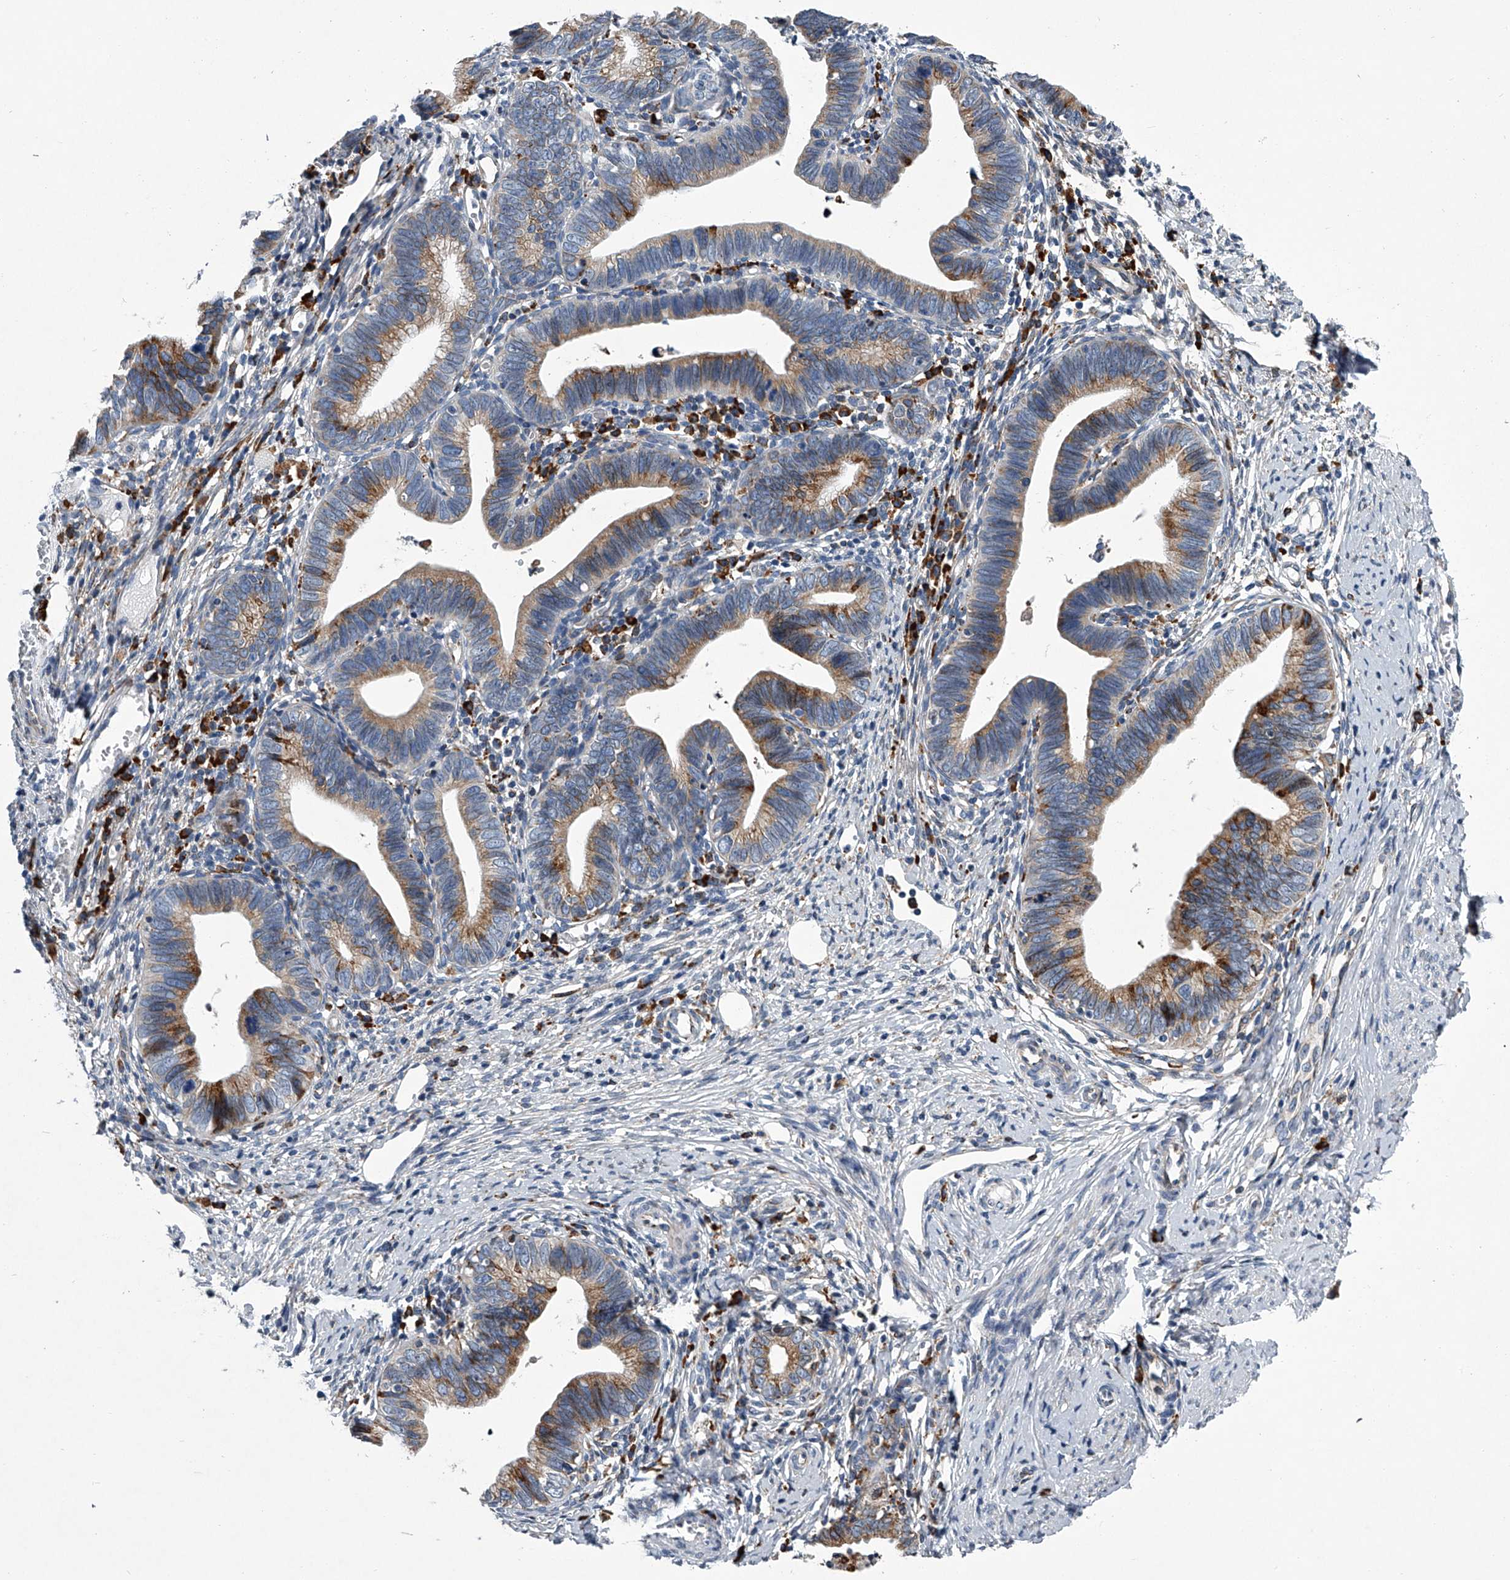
{"staining": {"intensity": "moderate", "quantity": ">75%", "location": "cytoplasmic/membranous"}, "tissue": "cervical cancer", "cell_type": "Tumor cells", "image_type": "cancer", "snomed": [{"axis": "morphology", "description": "Adenocarcinoma, NOS"}, {"axis": "topography", "description": "Cervix"}], "caption": "This photomicrograph demonstrates IHC staining of adenocarcinoma (cervical), with medium moderate cytoplasmic/membranous staining in about >75% of tumor cells.", "gene": "TMEM63C", "patient": {"sex": "female", "age": 36}}